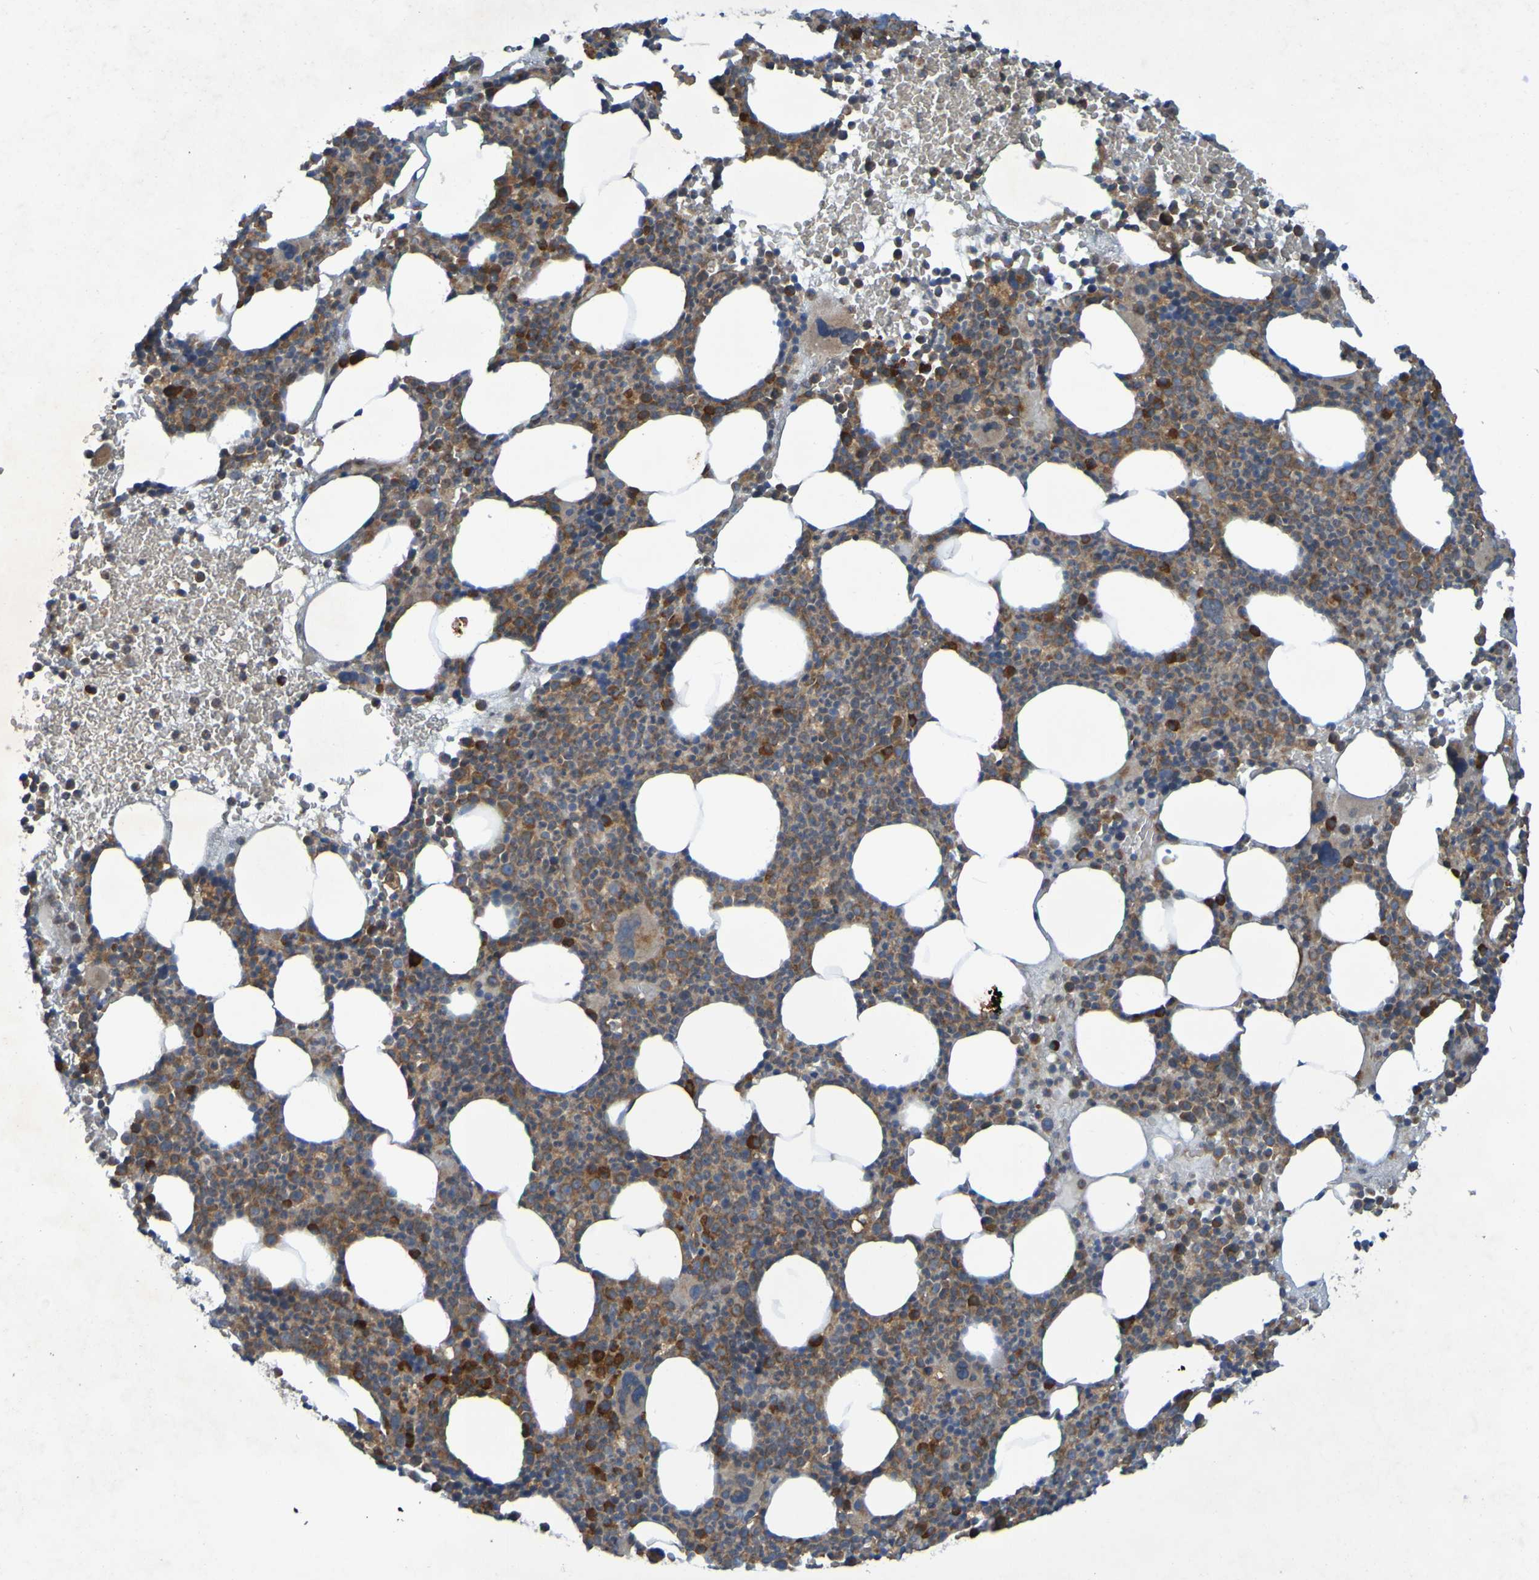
{"staining": {"intensity": "strong", "quantity": "<25%", "location": "cytoplasmic/membranous"}, "tissue": "bone marrow", "cell_type": "Hematopoietic cells", "image_type": "normal", "snomed": [{"axis": "morphology", "description": "Normal tissue, NOS"}, {"axis": "morphology", "description": "Inflammation, NOS"}, {"axis": "topography", "description": "Bone marrow"}], "caption": "Immunohistochemistry of unremarkable bone marrow demonstrates medium levels of strong cytoplasmic/membranous positivity in about <25% of hematopoietic cells. (DAB (3,3'-diaminobenzidine) IHC, brown staining for protein, blue staining for nuclei).", "gene": "DNAJC4", "patient": {"sex": "male", "age": 73}}